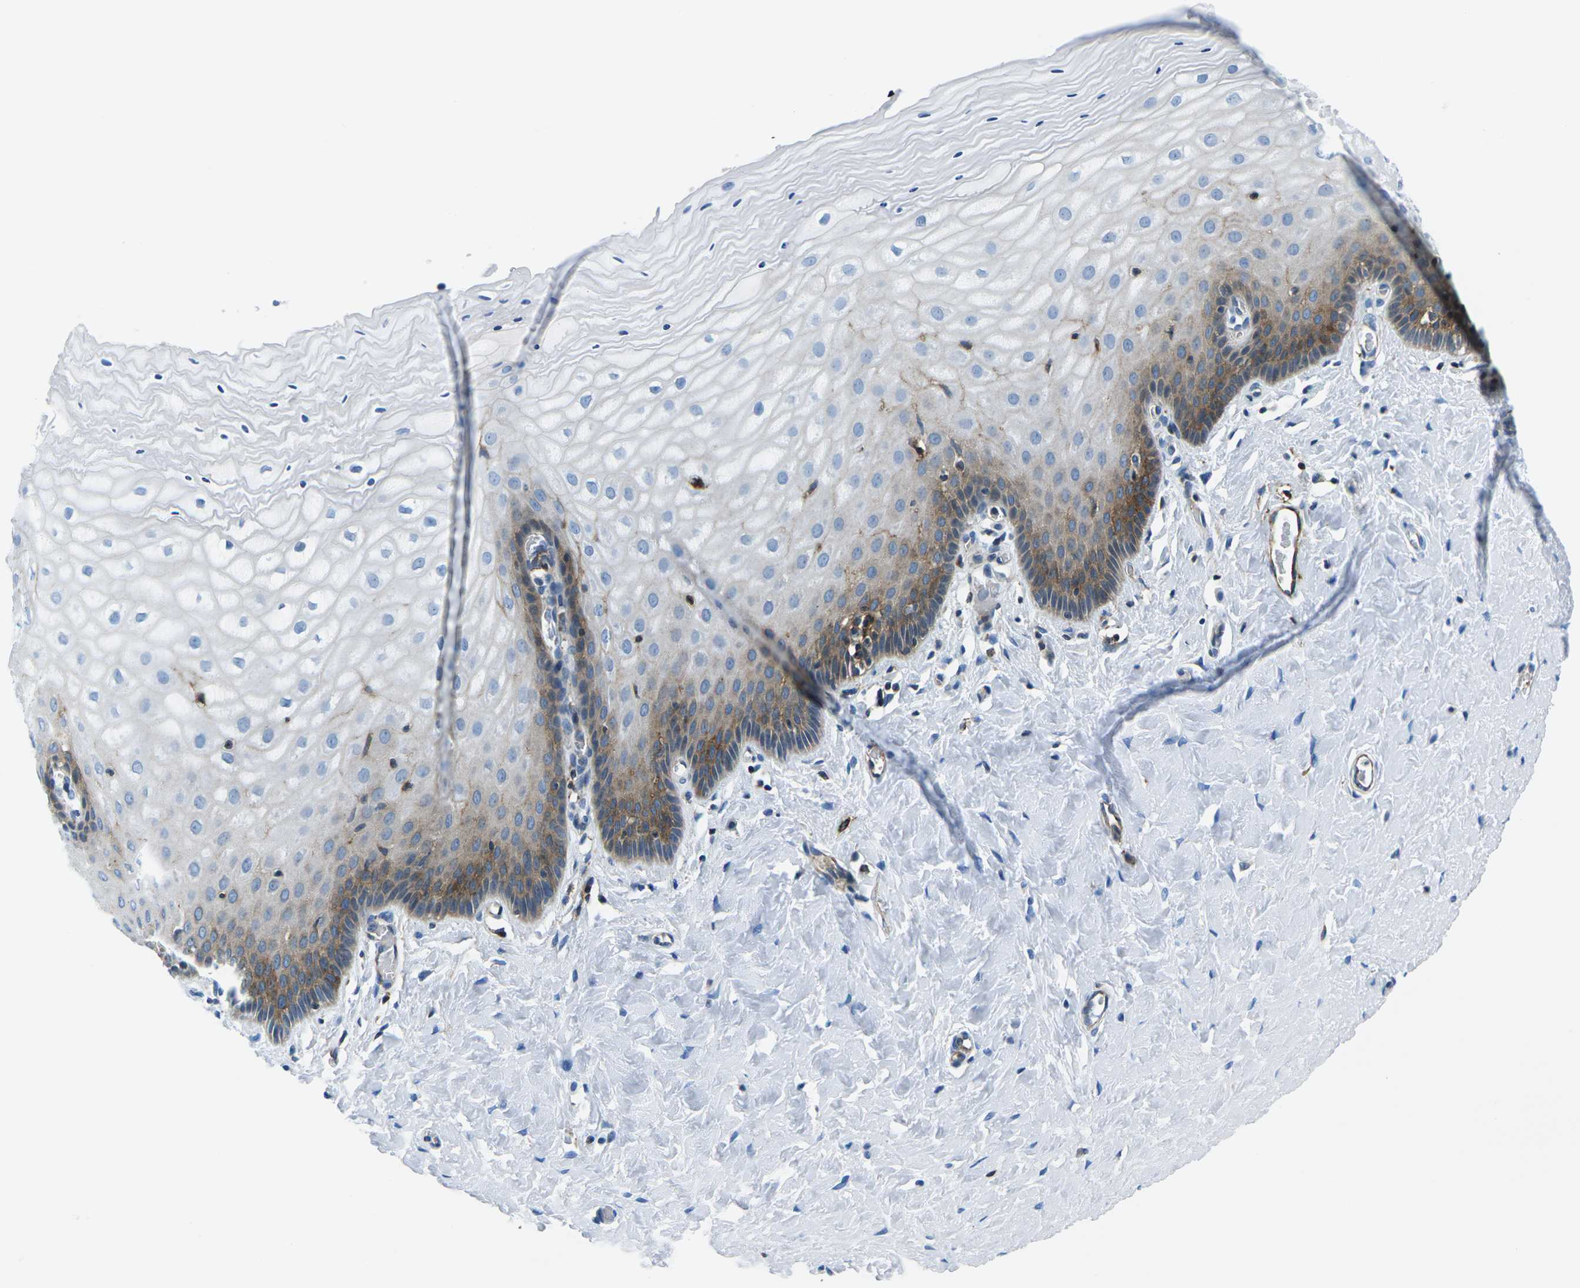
{"staining": {"intensity": "negative", "quantity": "none", "location": "none"}, "tissue": "cervix", "cell_type": "Glandular cells", "image_type": "normal", "snomed": [{"axis": "morphology", "description": "Normal tissue, NOS"}, {"axis": "topography", "description": "Cervix"}], "caption": "Immunohistochemistry (IHC) micrograph of benign cervix: human cervix stained with DAB (3,3'-diaminobenzidine) exhibits no significant protein staining in glandular cells. (DAB (3,3'-diaminobenzidine) immunohistochemistry (IHC) with hematoxylin counter stain).", "gene": "SOCS4", "patient": {"sex": "female", "age": 55}}